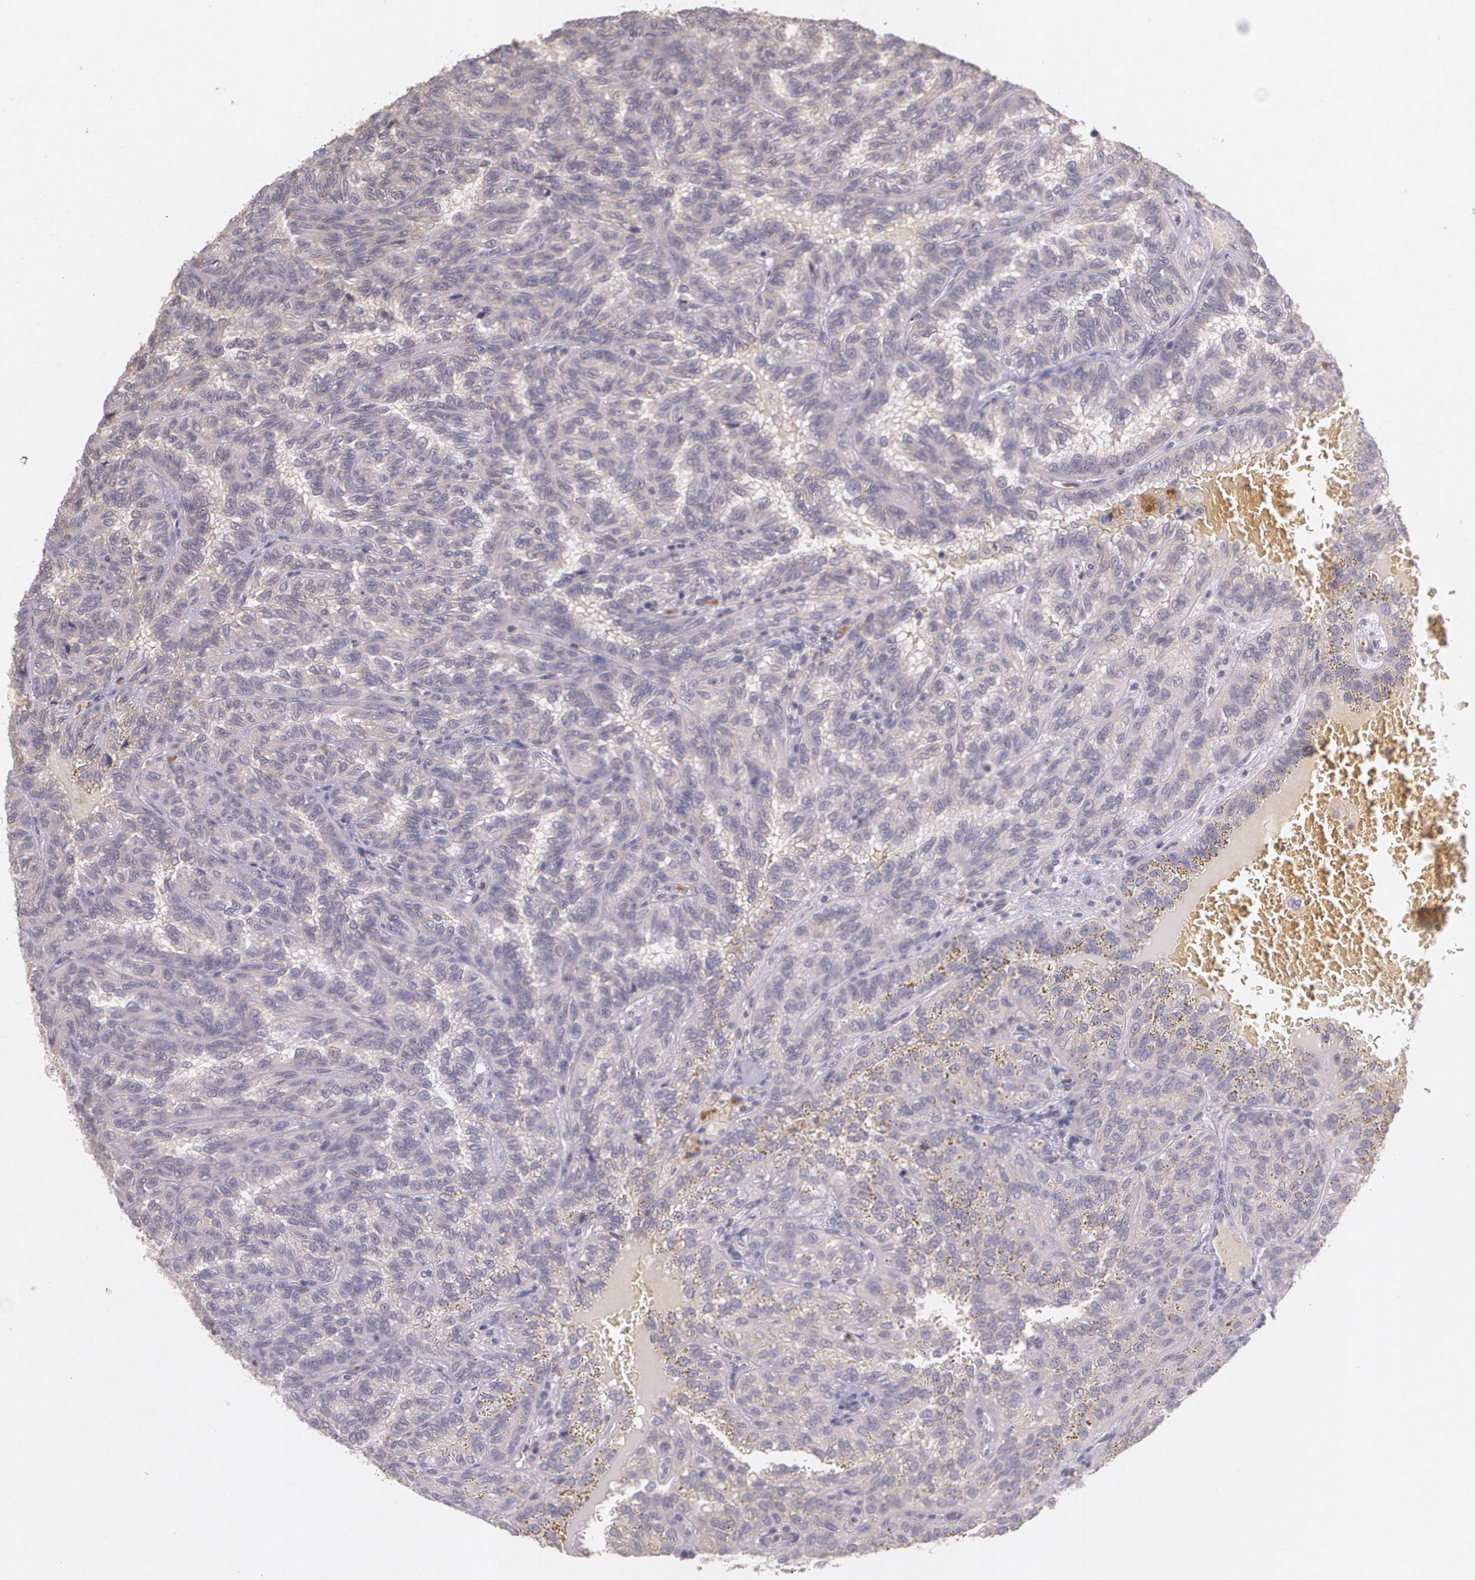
{"staining": {"intensity": "weak", "quantity": ">75%", "location": "cytoplasmic/membranous"}, "tissue": "renal cancer", "cell_type": "Tumor cells", "image_type": "cancer", "snomed": [{"axis": "morphology", "description": "Inflammation, NOS"}, {"axis": "morphology", "description": "Adenocarcinoma, NOS"}, {"axis": "topography", "description": "Kidney"}], "caption": "Immunohistochemistry of renal cancer shows low levels of weak cytoplasmic/membranous positivity in approximately >75% of tumor cells.", "gene": "TM4SF1", "patient": {"sex": "male", "age": 68}}